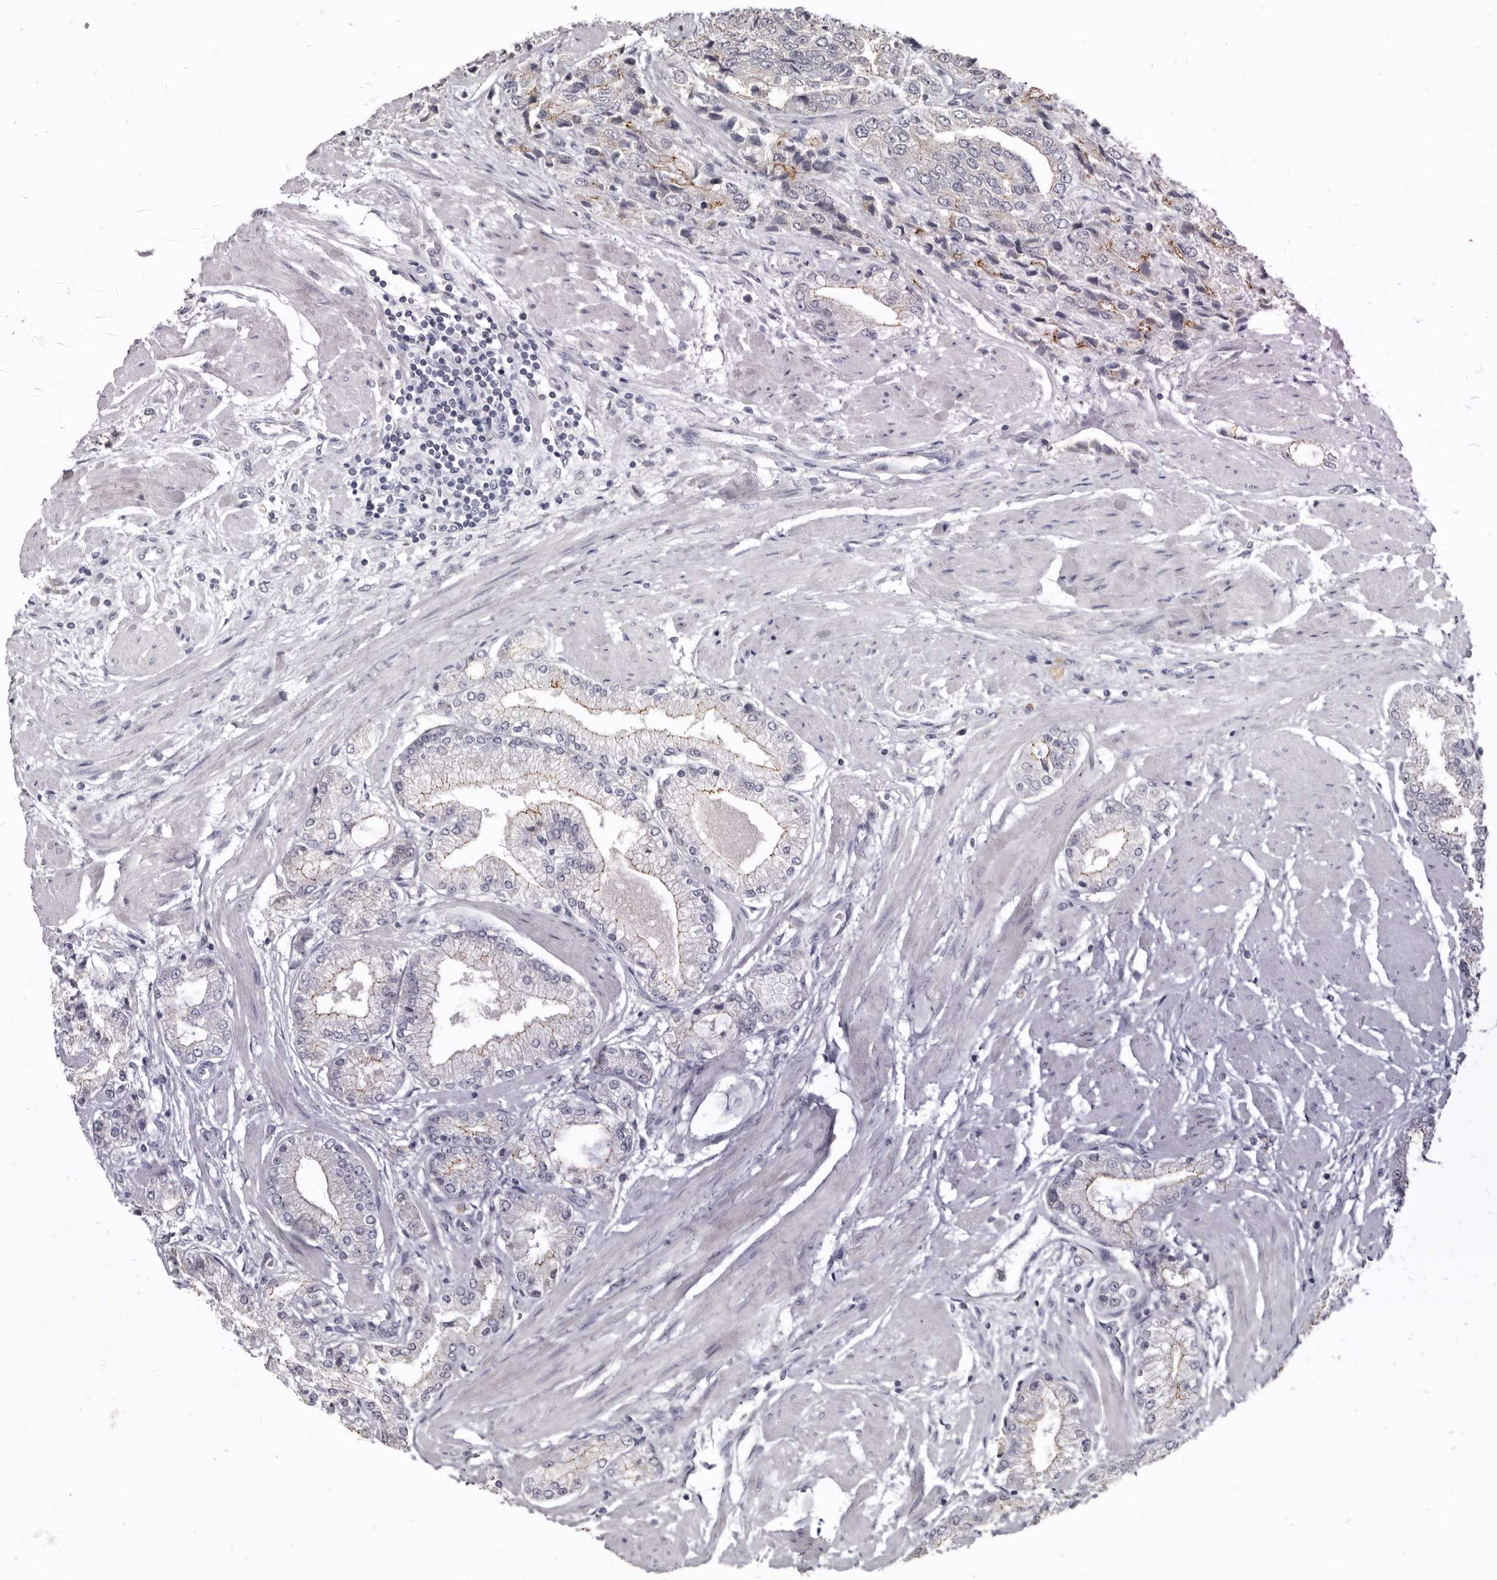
{"staining": {"intensity": "moderate", "quantity": "<25%", "location": "cytoplasmic/membranous"}, "tissue": "prostate cancer", "cell_type": "Tumor cells", "image_type": "cancer", "snomed": [{"axis": "morphology", "description": "Adenocarcinoma, High grade"}, {"axis": "topography", "description": "Prostate"}], "caption": "Brown immunohistochemical staining in human prostate cancer displays moderate cytoplasmic/membranous expression in about <25% of tumor cells. Using DAB (3,3'-diaminobenzidine) (brown) and hematoxylin (blue) stains, captured at high magnification using brightfield microscopy.", "gene": "CGN", "patient": {"sex": "male", "age": 50}}